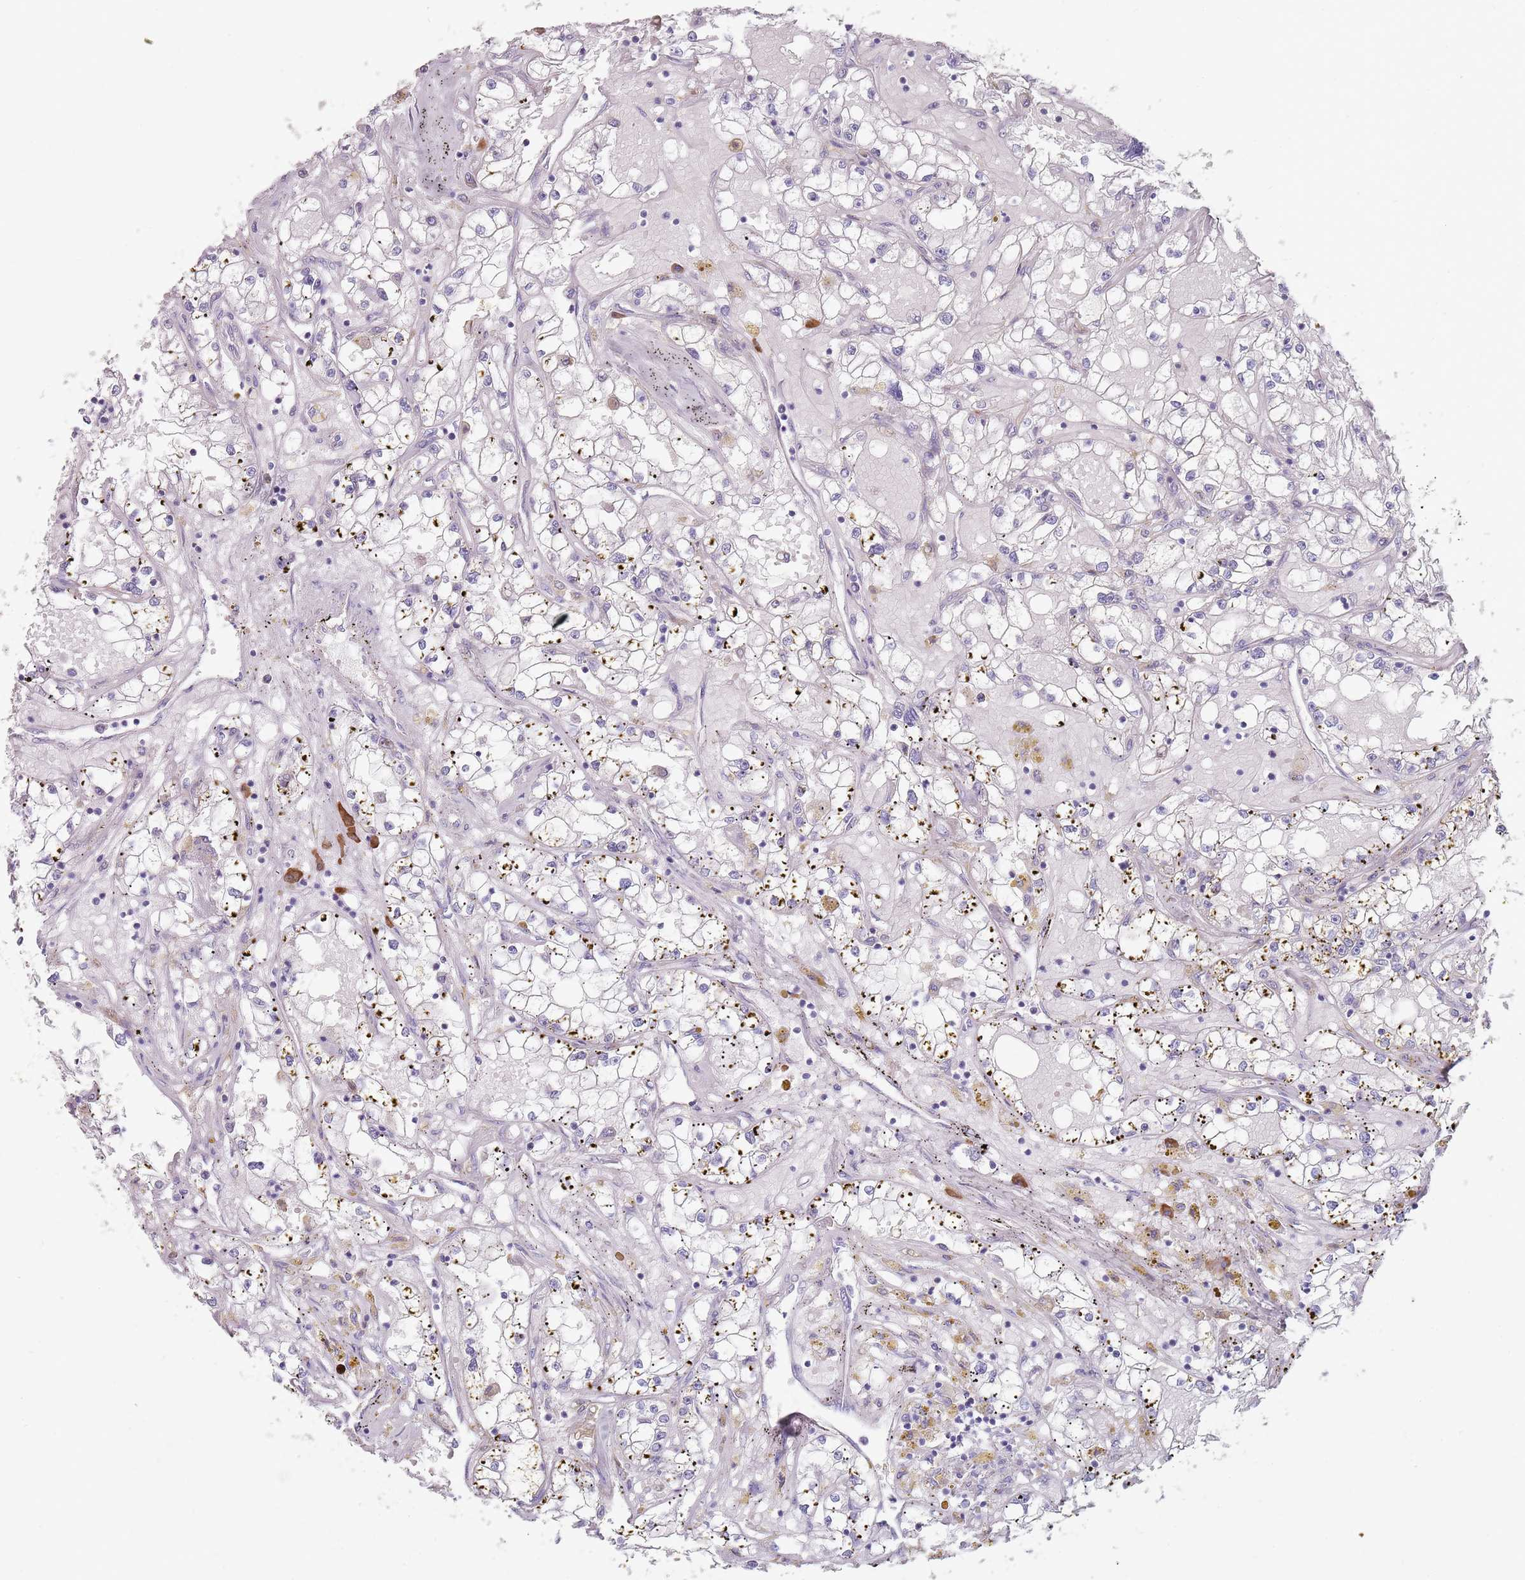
{"staining": {"intensity": "negative", "quantity": "none", "location": "none"}, "tissue": "renal cancer", "cell_type": "Tumor cells", "image_type": "cancer", "snomed": [{"axis": "morphology", "description": "Adenocarcinoma, NOS"}, {"axis": "topography", "description": "Kidney"}], "caption": "Immunohistochemical staining of adenocarcinoma (renal) demonstrates no significant positivity in tumor cells. (Brightfield microscopy of DAB (3,3'-diaminobenzidine) immunohistochemistry at high magnification).", "gene": "DXO", "patient": {"sex": "male", "age": 56}}